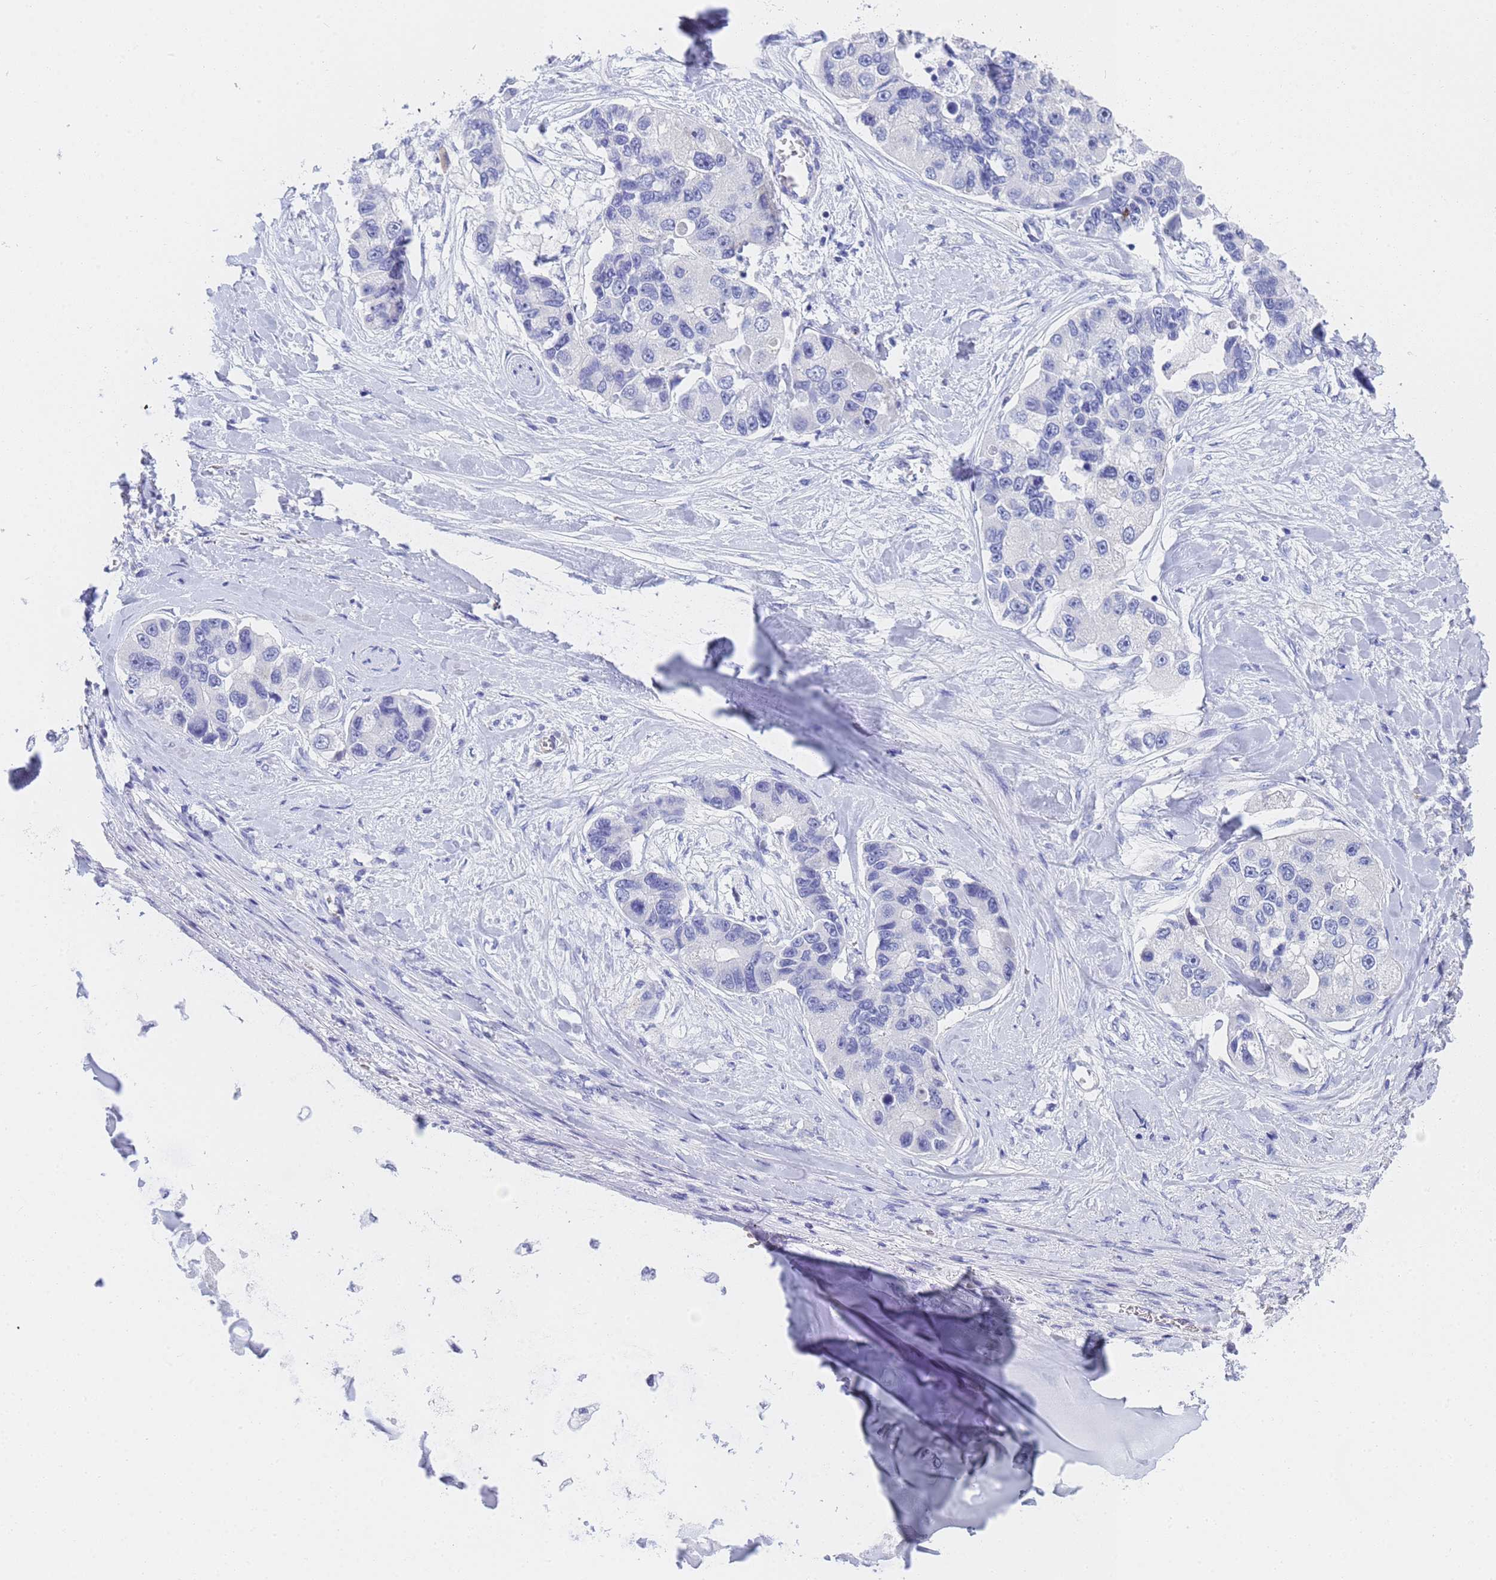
{"staining": {"intensity": "negative", "quantity": "none", "location": "none"}, "tissue": "lung cancer", "cell_type": "Tumor cells", "image_type": "cancer", "snomed": [{"axis": "morphology", "description": "Adenocarcinoma, NOS"}, {"axis": "topography", "description": "Lung"}], "caption": "Tumor cells are negative for brown protein staining in lung cancer. (IHC, brightfield microscopy, high magnification).", "gene": "STATH", "patient": {"sex": "female", "age": 54}}